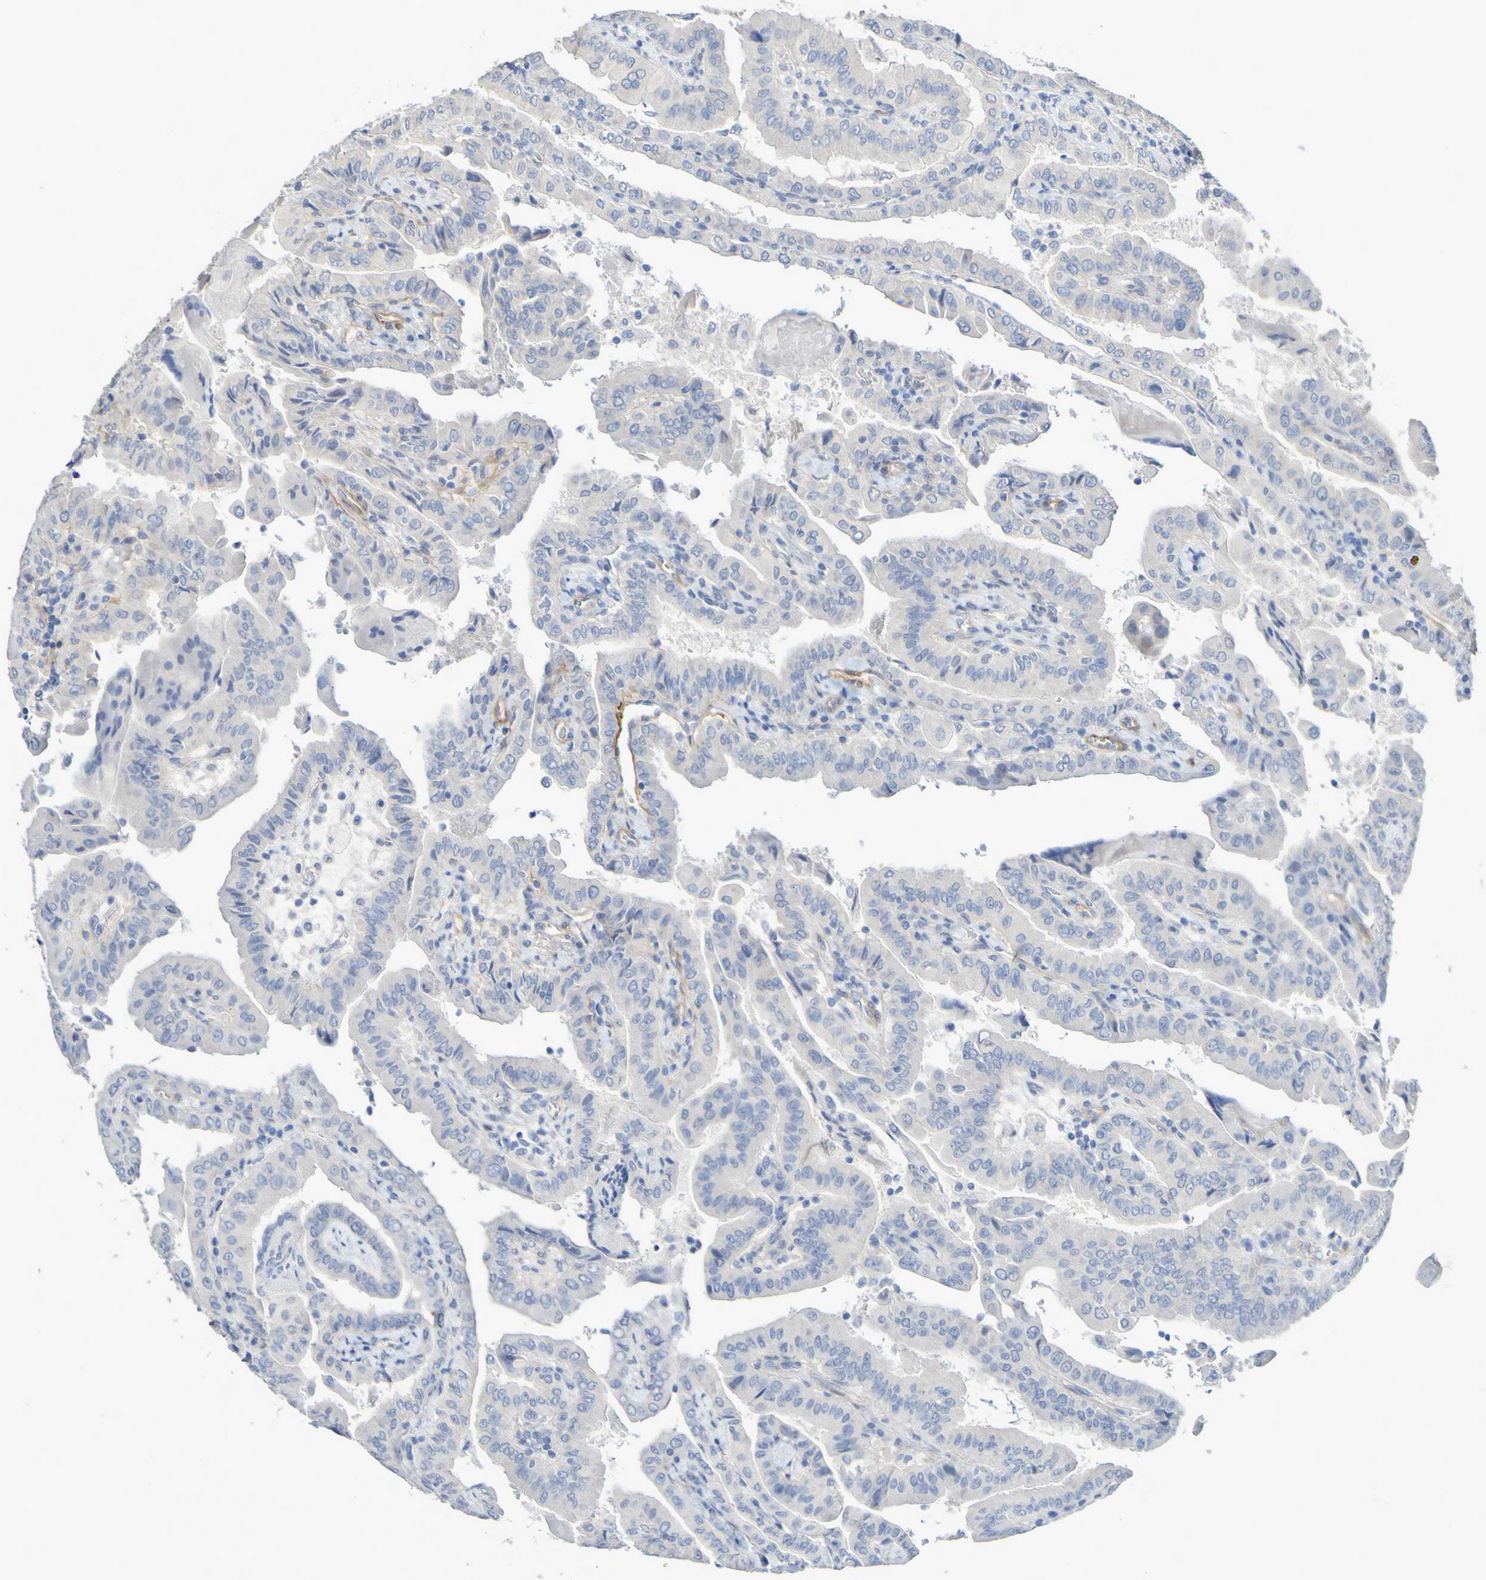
{"staining": {"intensity": "negative", "quantity": "none", "location": "none"}, "tissue": "thyroid cancer", "cell_type": "Tumor cells", "image_type": "cancer", "snomed": [{"axis": "morphology", "description": "Papillary adenocarcinoma, NOS"}, {"axis": "topography", "description": "Thyroid gland"}], "caption": "Immunohistochemistry (IHC) of human thyroid papillary adenocarcinoma demonstrates no staining in tumor cells. (DAB (3,3'-diaminobenzidine) immunohistochemistry with hematoxylin counter stain).", "gene": "LPP", "patient": {"sex": "male", "age": 33}}